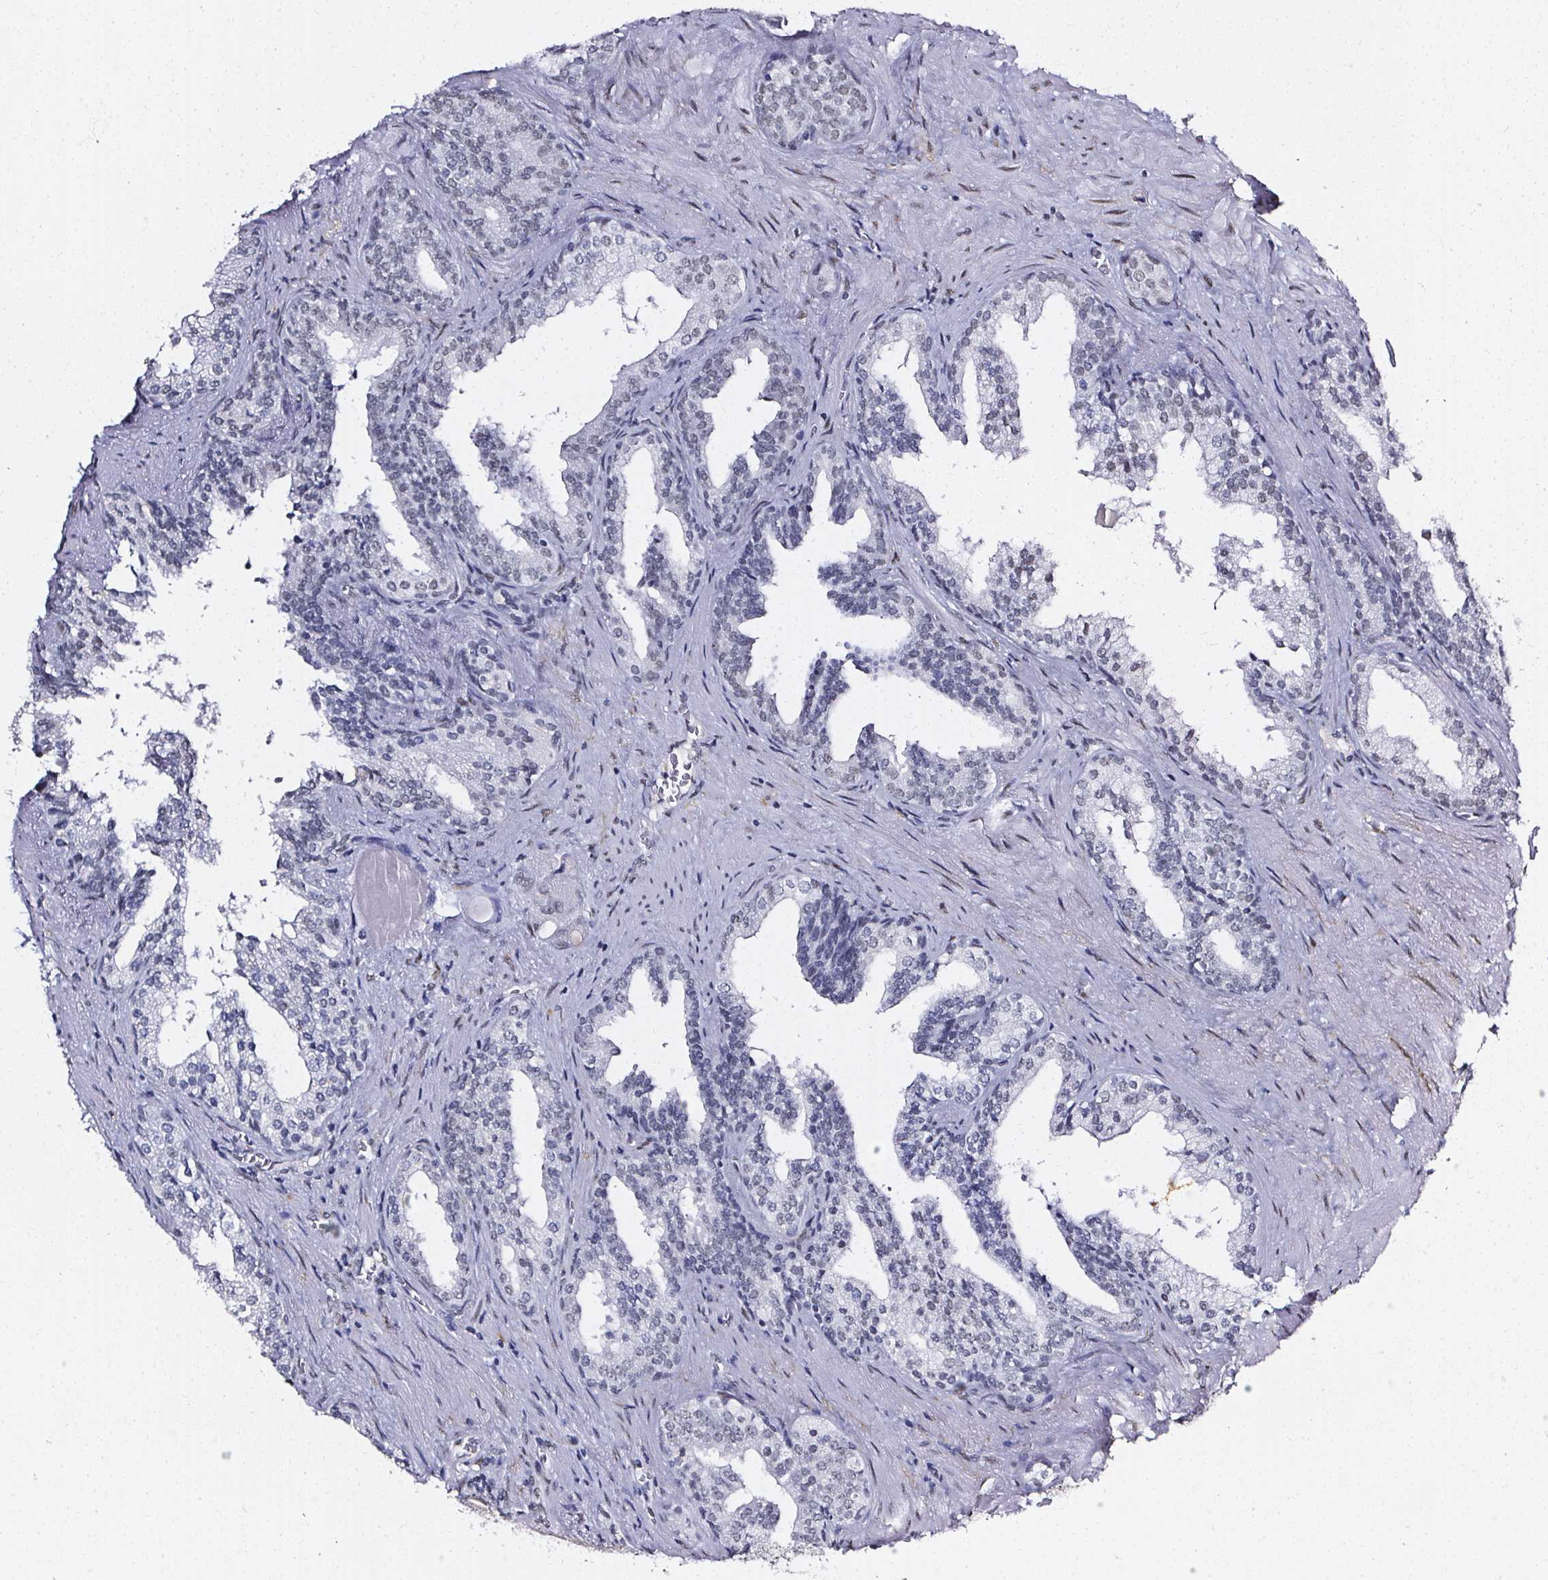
{"staining": {"intensity": "negative", "quantity": "none", "location": "none"}, "tissue": "prostate cancer", "cell_type": "Tumor cells", "image_type": "cancer", "snomed": [{"axis": "morphology", "description": "Adenocarcinoma, High grade"}, {"axis": "topography", "description": "Prostate"}], "caption": "The immunohistochemistry micrograph has no significant expression in tumor cells of high-grade adenocarcinoma (prostate) tissue.", "gene": "GP6", "patient": {"sex": "male", "age": 68}}